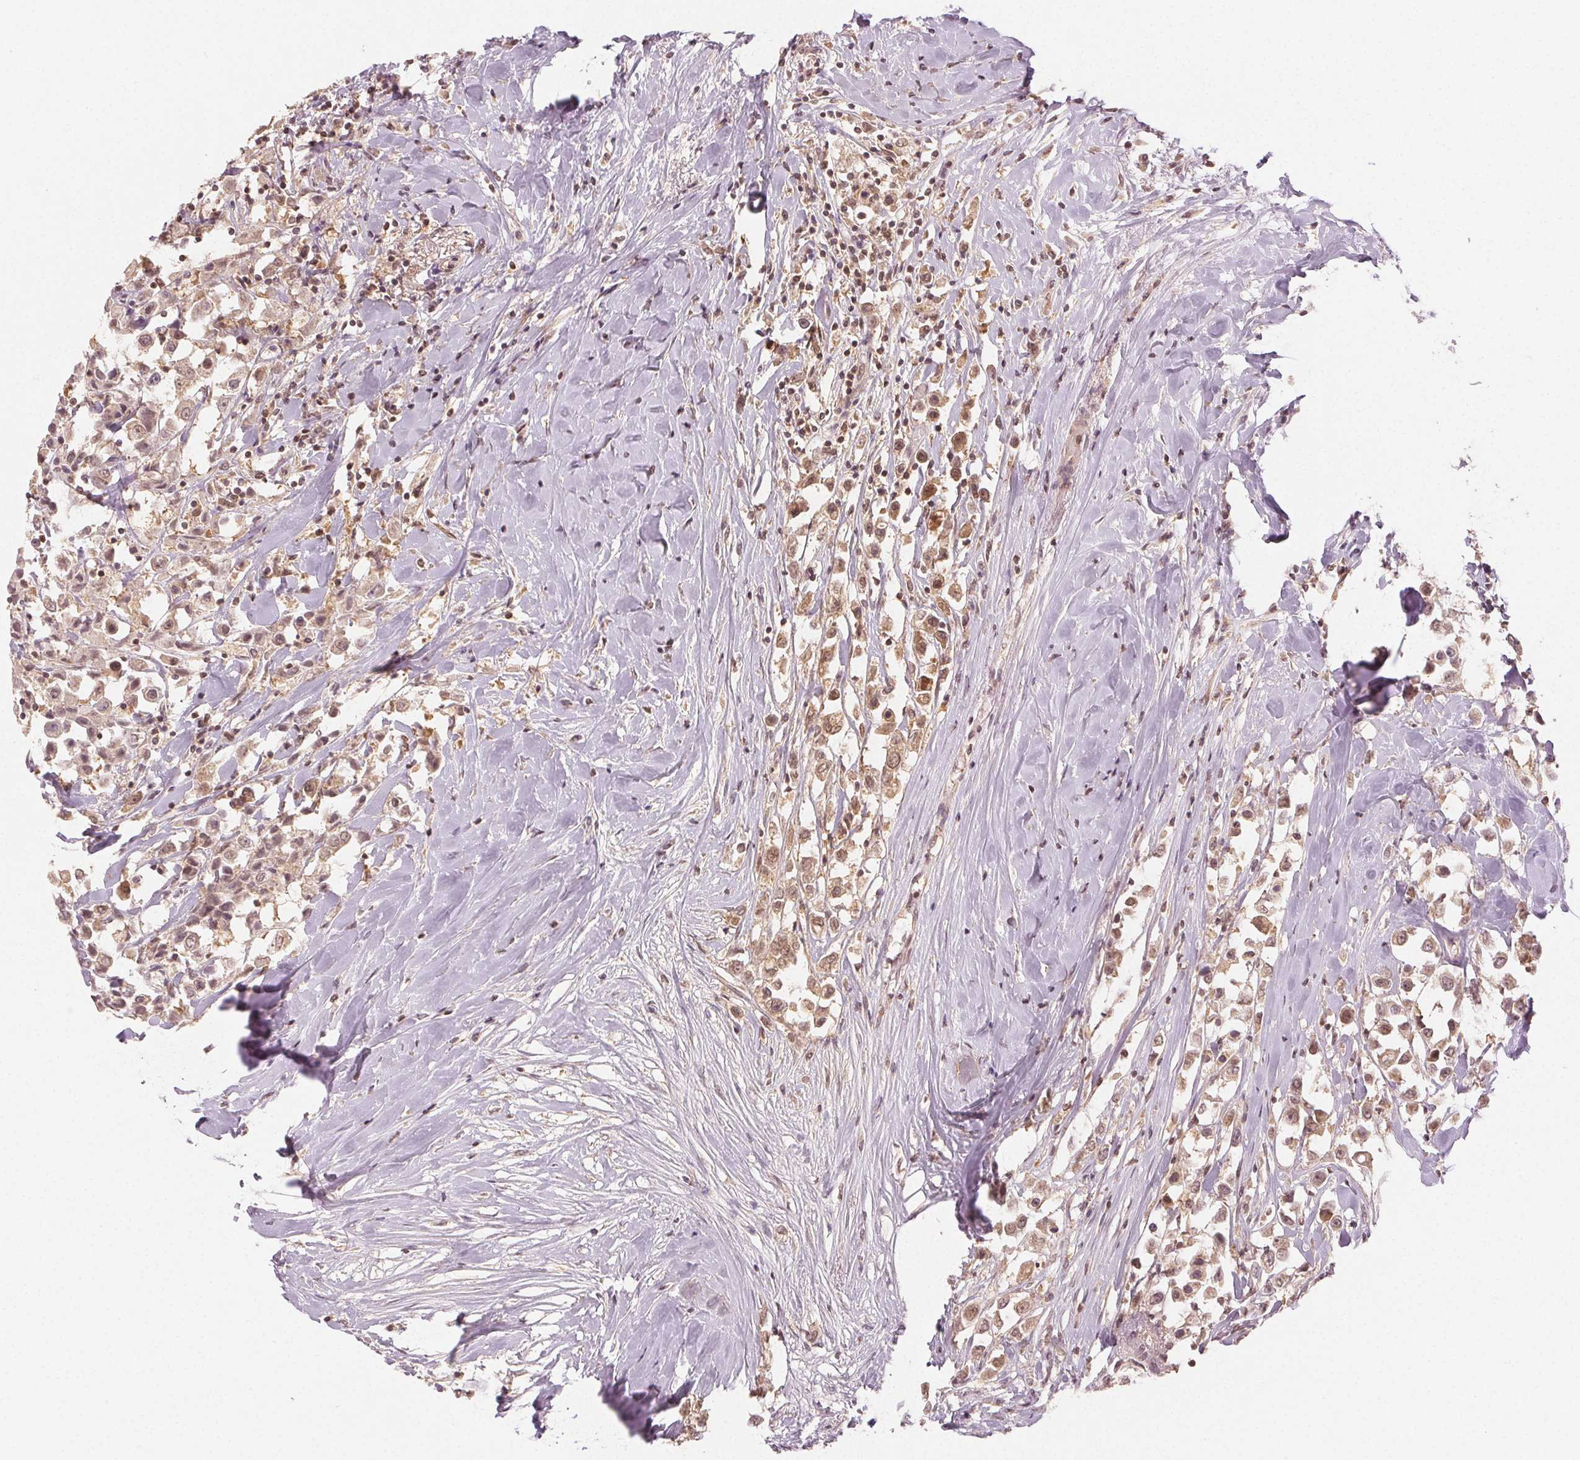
{"staining": {"intensity": "weak", "quantity": ">75%", "location": "cytoplasmic/membranous,nuclear"}, "tissue": "breast cancer", "cell_type": "Tumor cells", "image_type": "cancer", "snomed": [{"axis": "morphology", "description": "Duct carcinoma"}, {"axis": "topography", "description": "Breast"}], "caption": "Tumor cells show weak cytoplasmic/membranous and nuclear expression in approximately >75% of cells in breast cancer (infiltrating ductal carcinoma).", "gene": "MAPK14", "patient": {"sex": "female", "age": 61}}